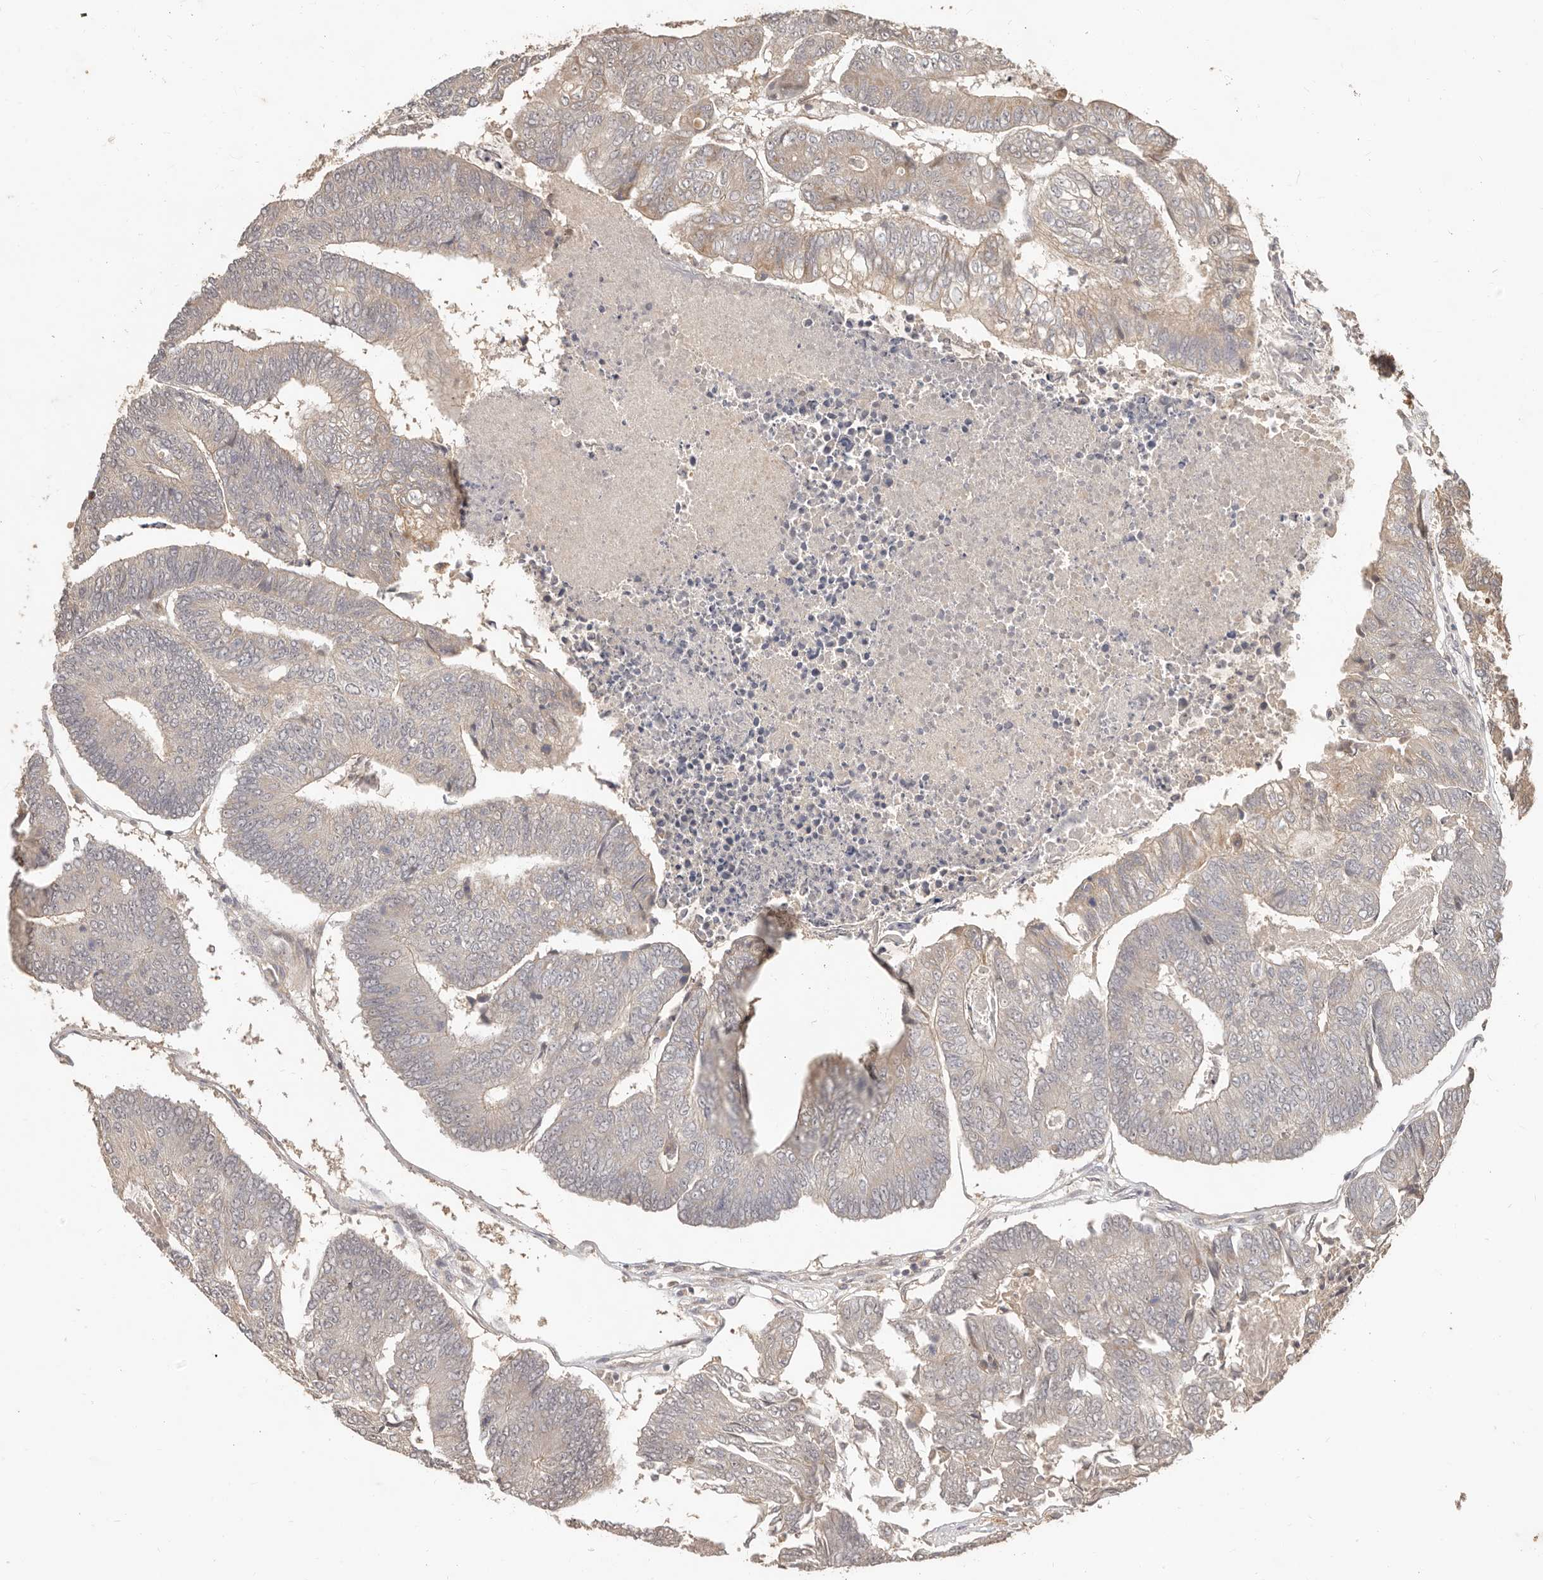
{"staining": {"intensity": "weak", "quantity": "<25%", "location": "cytoplasmic/membranous"}, "tissue": "colorectal cancer", "cell_type": "Tumor cells", "image_type": "cancer", "snomed": [{"axis": "morphology", "description": "Adenocarcinoma, NOS"}, {"axis": "topography", "description": "Colon"}], "caption": "IHC of human adenocarcinoma (colorectal) exhibits no expression in tumor cells.", "gene": "MTFR2", "patient": {"sex": "female", "age": 67}}